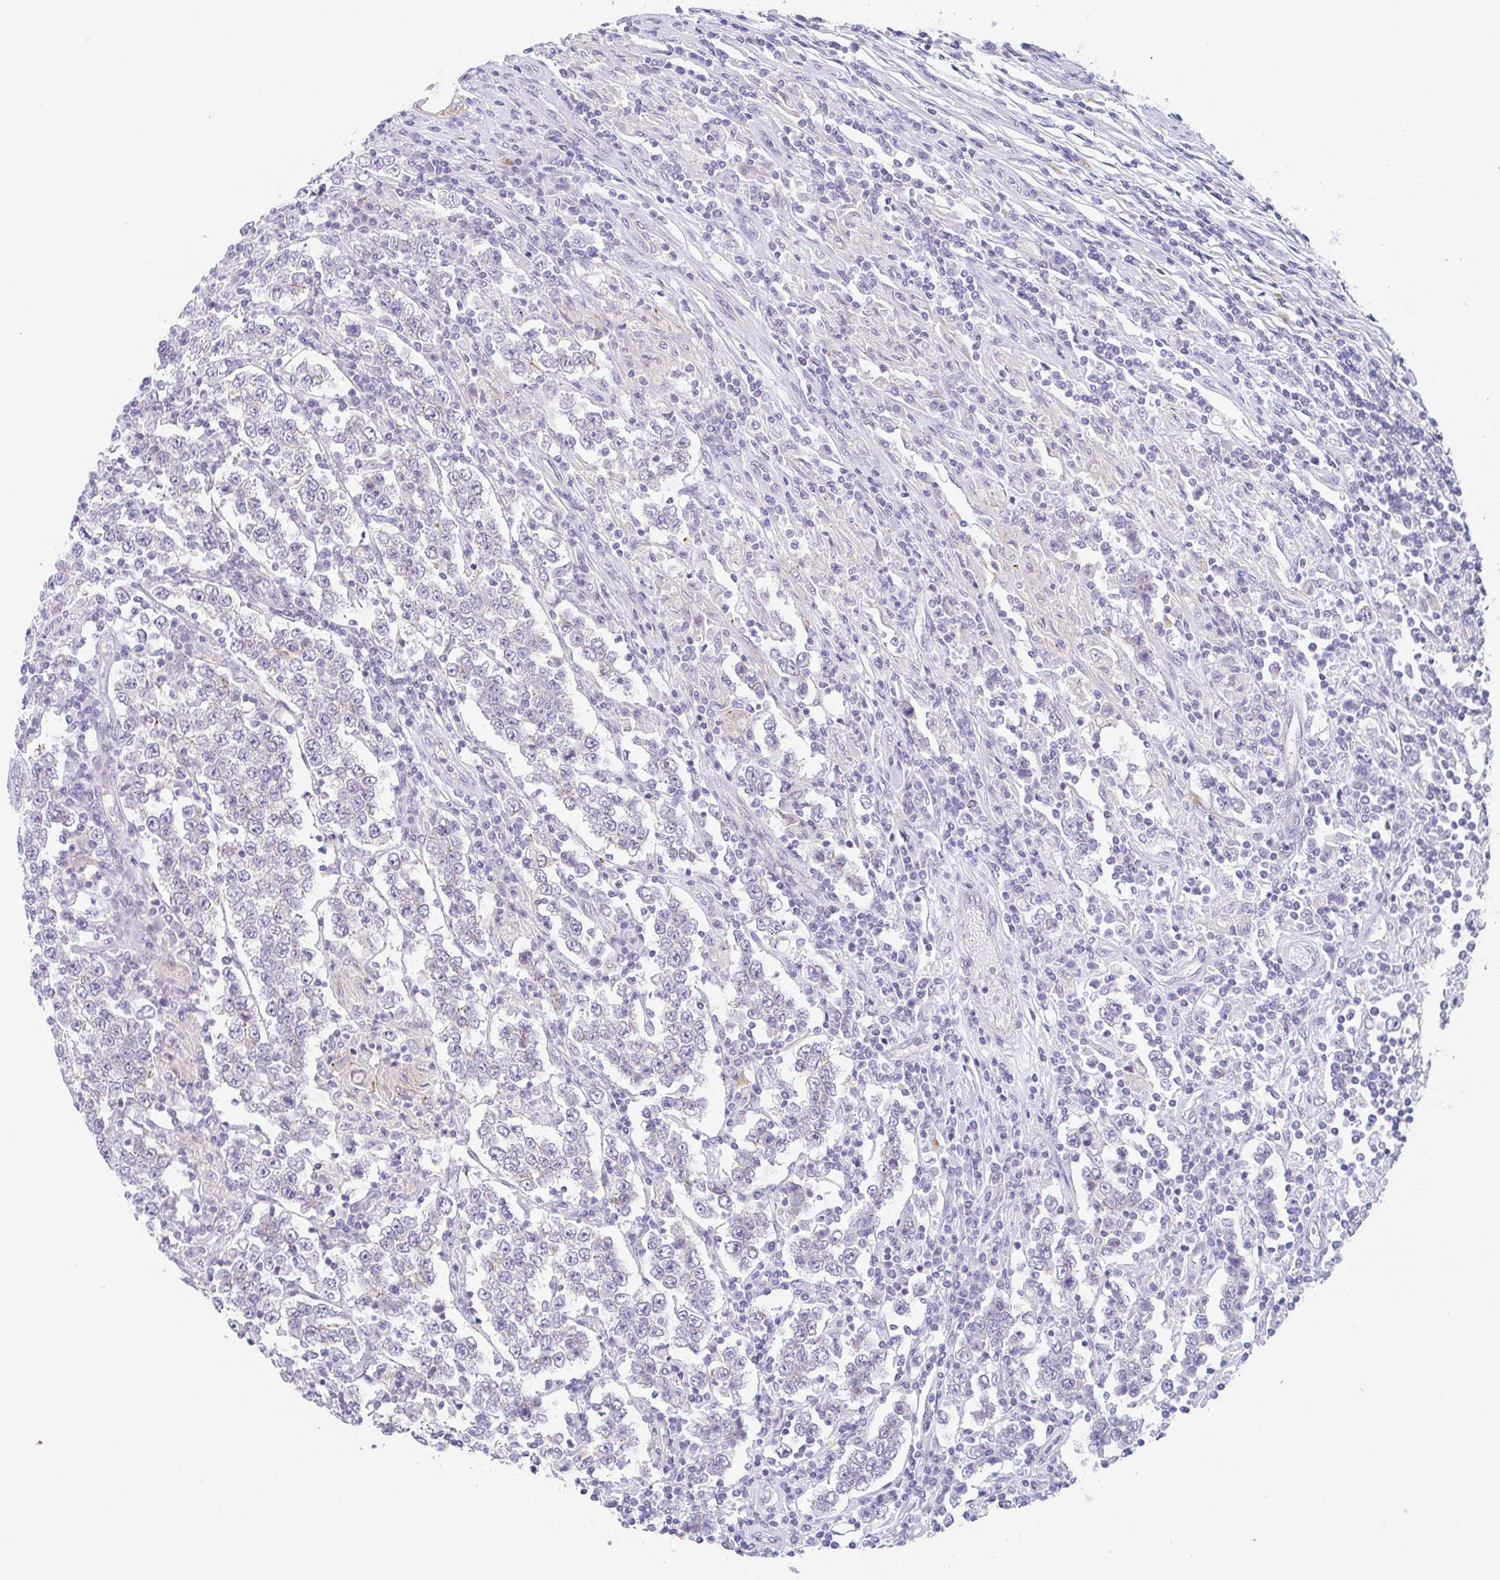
{"staining": {"intensity": "negative", "quantity": "none", "location": "none"}, "tissue": "testis cancer", "cell_type": "Tumor cells", "image_type": "cancer", "snomed": [{"axis": "morphology", "description": "Normal tissue, NOS"}, {"axis": "morphology", "description": "Urothelial carcinoma, High grade"}, {"axis": "morphology", "description": "Seminoma, NOS"}, {"axis": "morphology", "description": "Carcinoma, Embryonal, NOS"}, {"axis": "topography", "description": "Urinary bladder"}, {"axis": "topography", "description": "Testis"}], "caption": "This is an immunohistochemistry (IHC) photomicrograph of human testis seminoma. There is no staining in tumor cells.", "gene": "LENG9", "patient": {"sex": "male", "age": 41}}